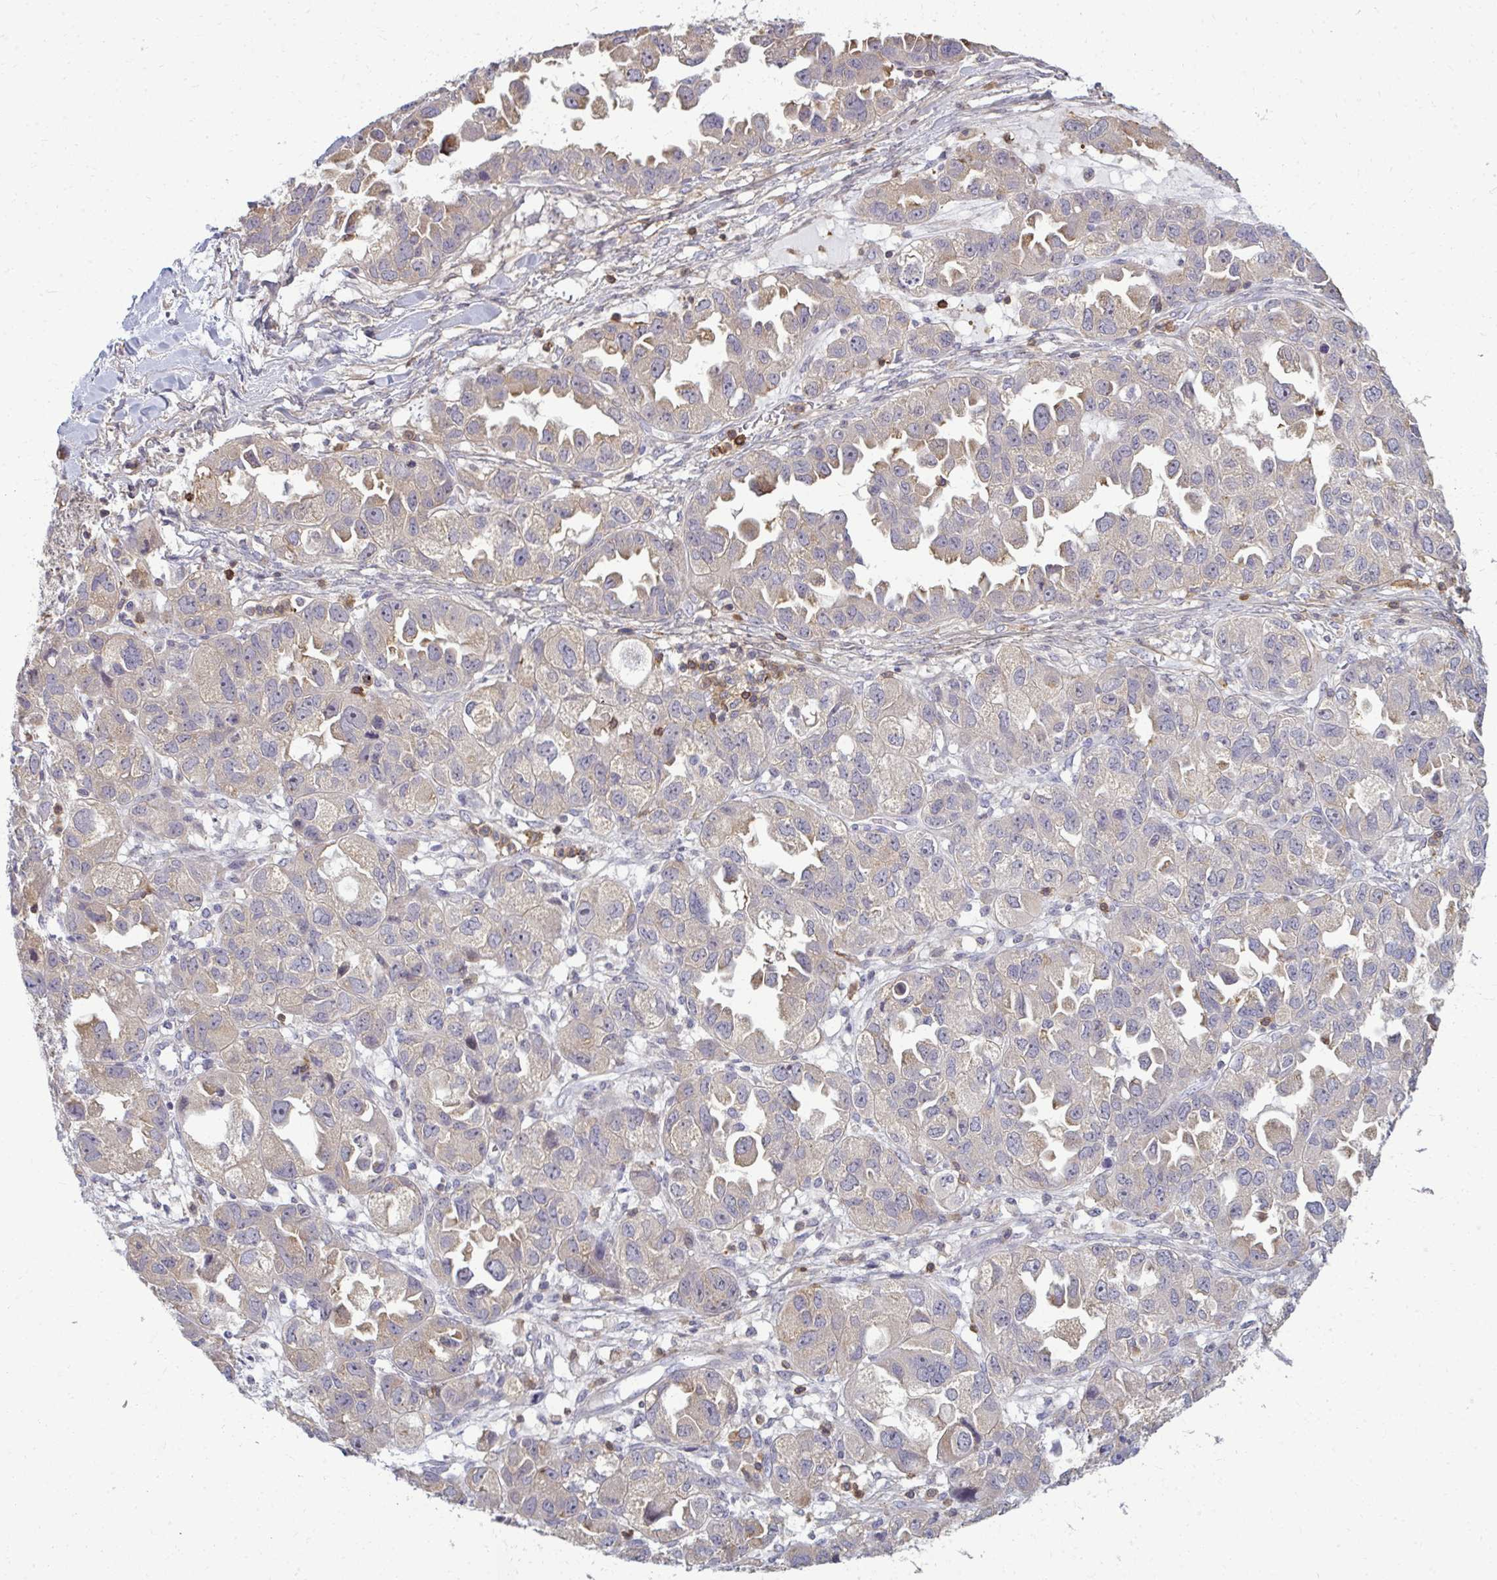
{"staining": {"intensity": "weak", "quantity": "25%-75%", "location": "cytoplasmic/membranous"}, "tissue": "ovarian cancer", "cell_type": "Tumor cells", "image_type": "cancer", "snomed": [{"axis": "morphology", "description": "Cystadenocarcinoma, serous, NOS"}, {"axis": "topography", "description": "Ovary"}], "caption": "This histopathology image exhibits IHC staining of human serous cystadenocarcinoma (ovarian), with low weak cytoplasmic/membranous staining in about 25%-75% of tumor cells.", "gene": "AP5M1", "patient": {"sex": "female", "age": 84}}